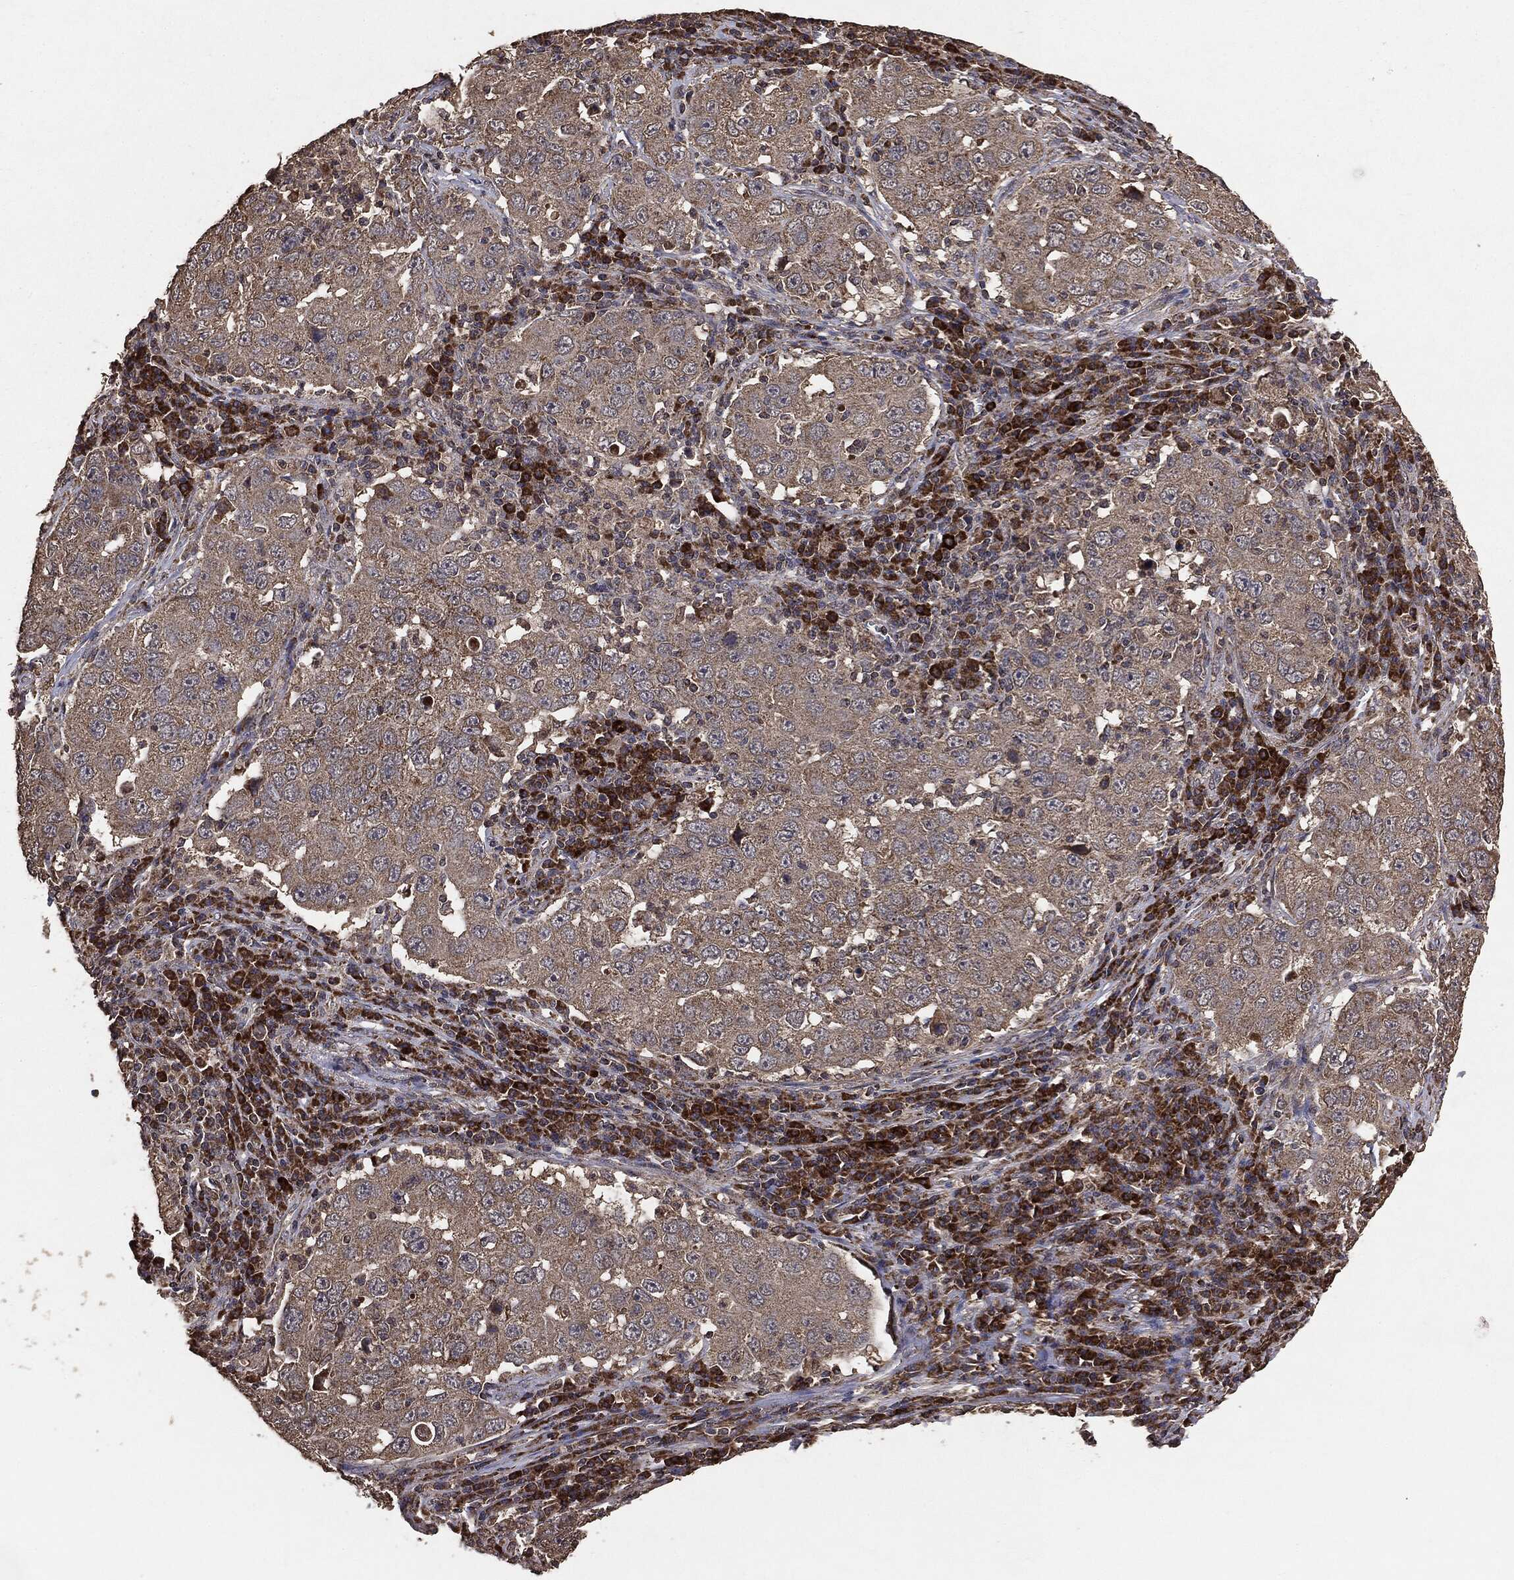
{"staining": {"intensity": "weak", "quantity": ">75%", "location": "cytoplasmic/membranous"}, "tissue": "lung cancer", "cell_type": "Tumor cells", "image_type": "cancer", "snomed": [{"axis": "morphology", "description": "Adenocarcinoma, NOS"}, {"axis": "topography", "description": "Lung"}], "caption": "Lung cancer tissue reveals weak cytoplasmic/membranous staining in approximately >75% of tumor cells", "gene": "MTOR", "patient": {"sex": "male", "age": 73}}